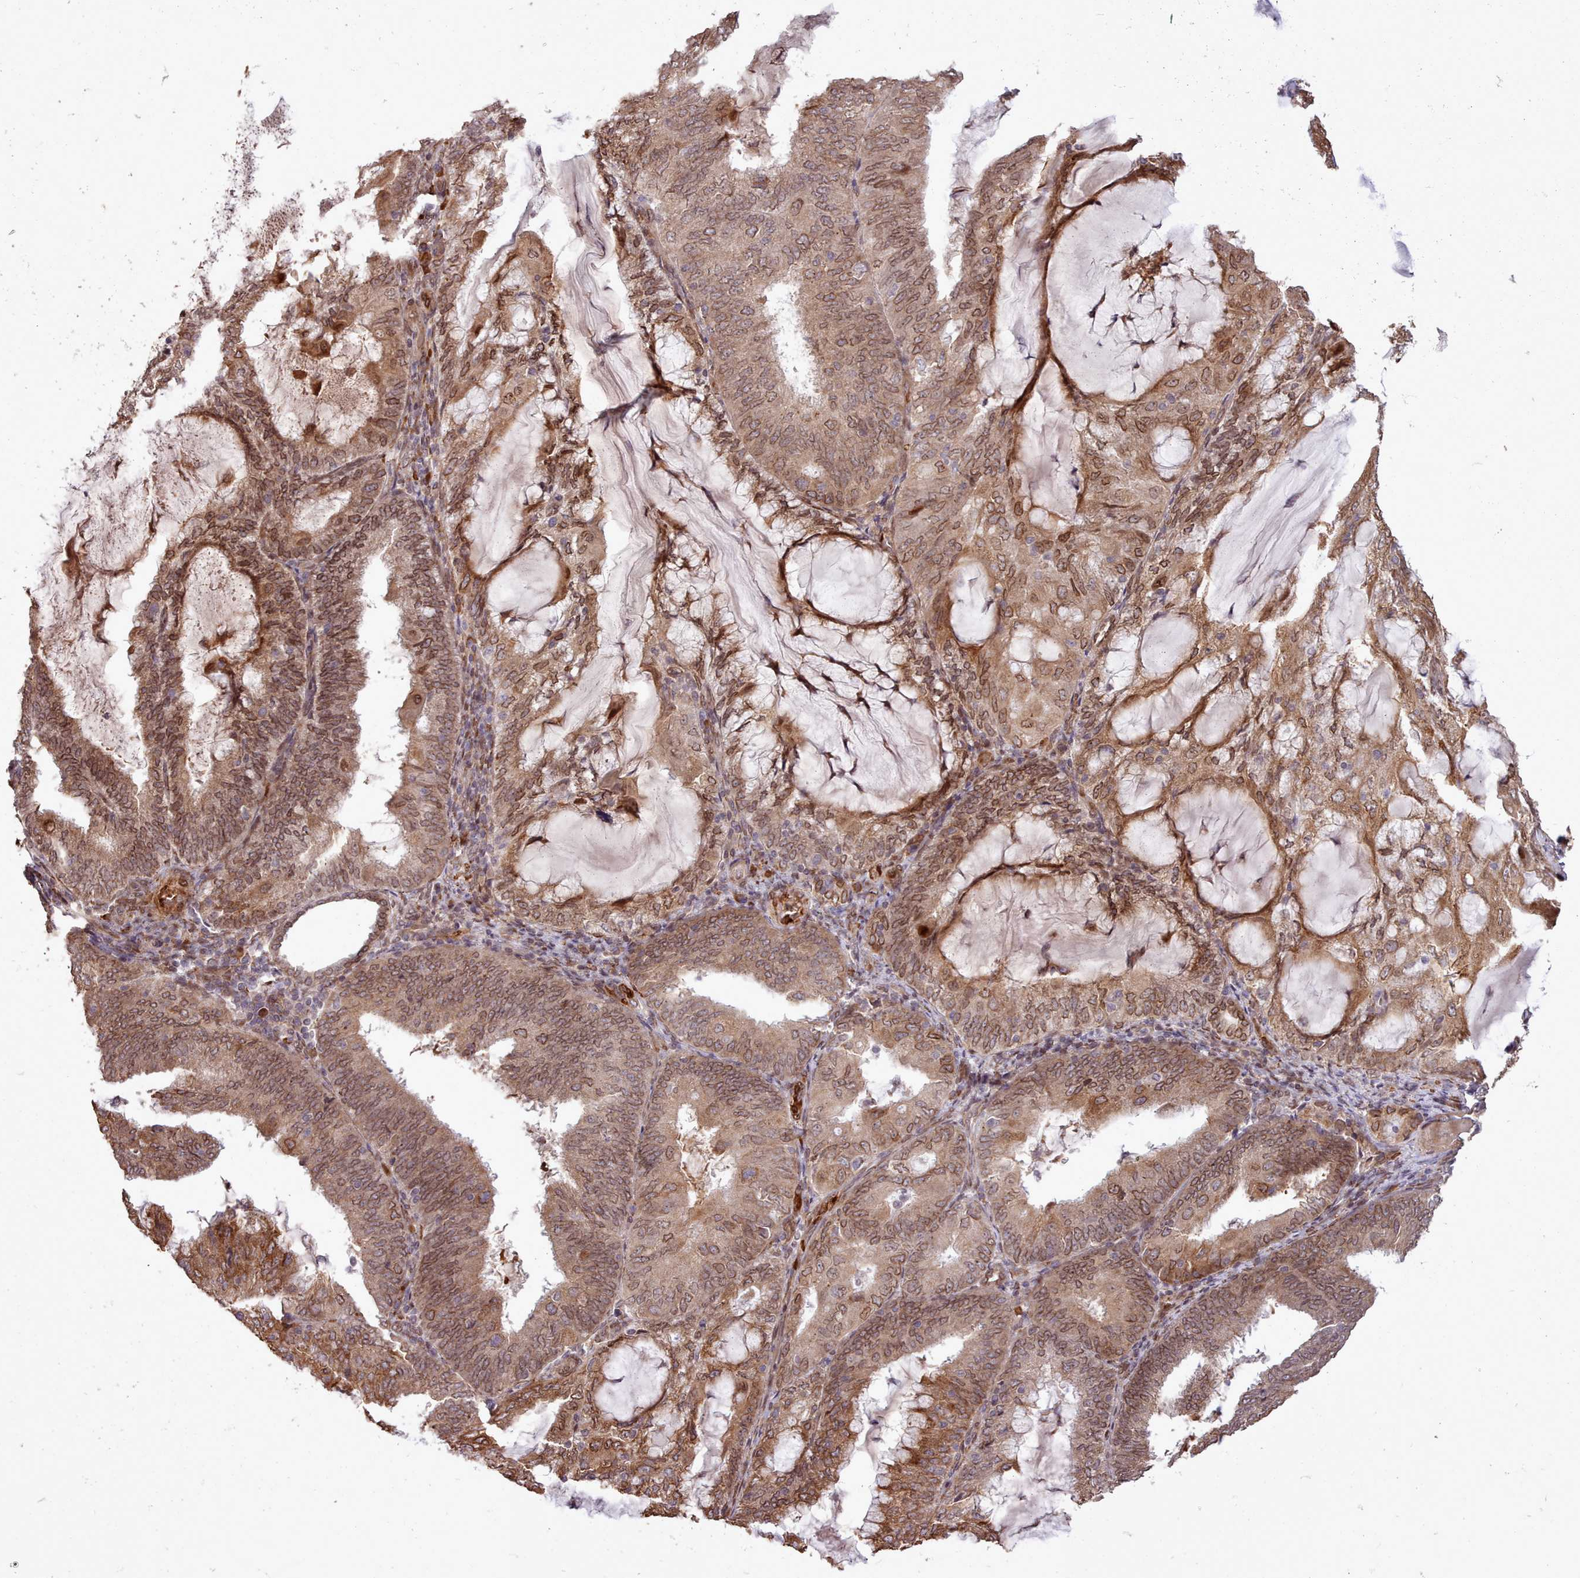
{"staining": {"intensity": "moderate", "quantity": ">75%", "location": "cytoplasmic/membranous,nuclear"}, "tissue": "endometrial cancer", "cell_type": "Tumor cells", "image_type": "cancer", "snomed": [{"axis": "morphology", "description": "Adenocarcinoma, NOS"}, {"axis": "topography", "description": "Endometrium"}], "caption": "Protein positivity by IHC displays moderate cytoplasmic/membranous and nuclear staining in approximately >75% of tumor cells in endometrial adenocarcinoma. (Brightfield microscopy of DAB IHC at high magnification).", "gene": "CABP1", "patient": {"sex": "female", "age": 81}}